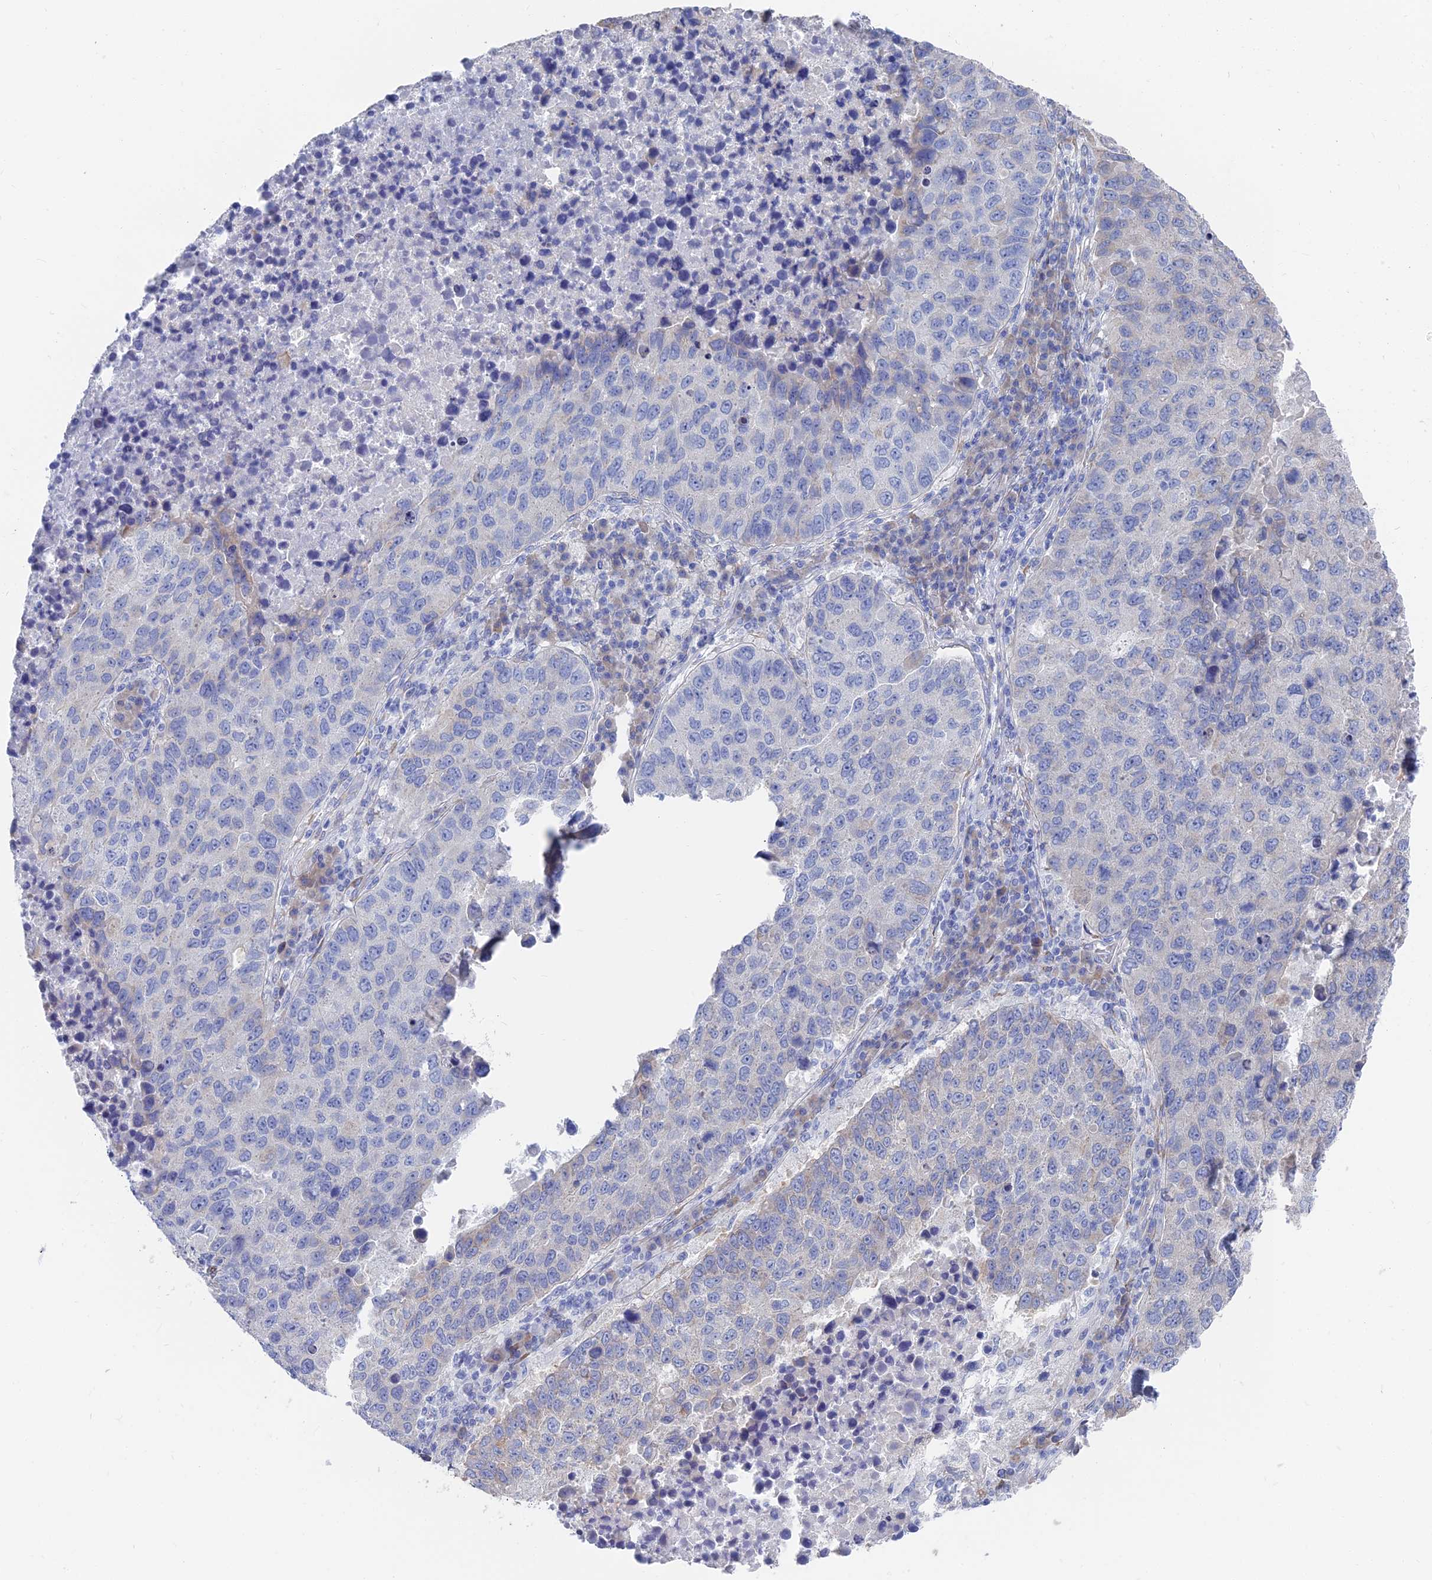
{"staining": {"intensity": "negative", "quantity": "none", "location": "none"}, "tissue": "lung cancer", "cell_type": "Tumor cells", "image_type": "cancer", "snomed": [{"axis": "morphology", "description": "Squamous cell carcinoma, NOS"}, {"axis": "topography", "description": "Lung"}], "caption": "Immunohistochemistry (IHC) of human squamous cell carcinoma (lung) shows no staining in tumor cells. Brightfield microscopy of IHC stained with DAB (brown) and hematoxylin (blue), captured at high magnification.", "gene": "TNNT3", "patient": {"sex": "male", "age": 73}}